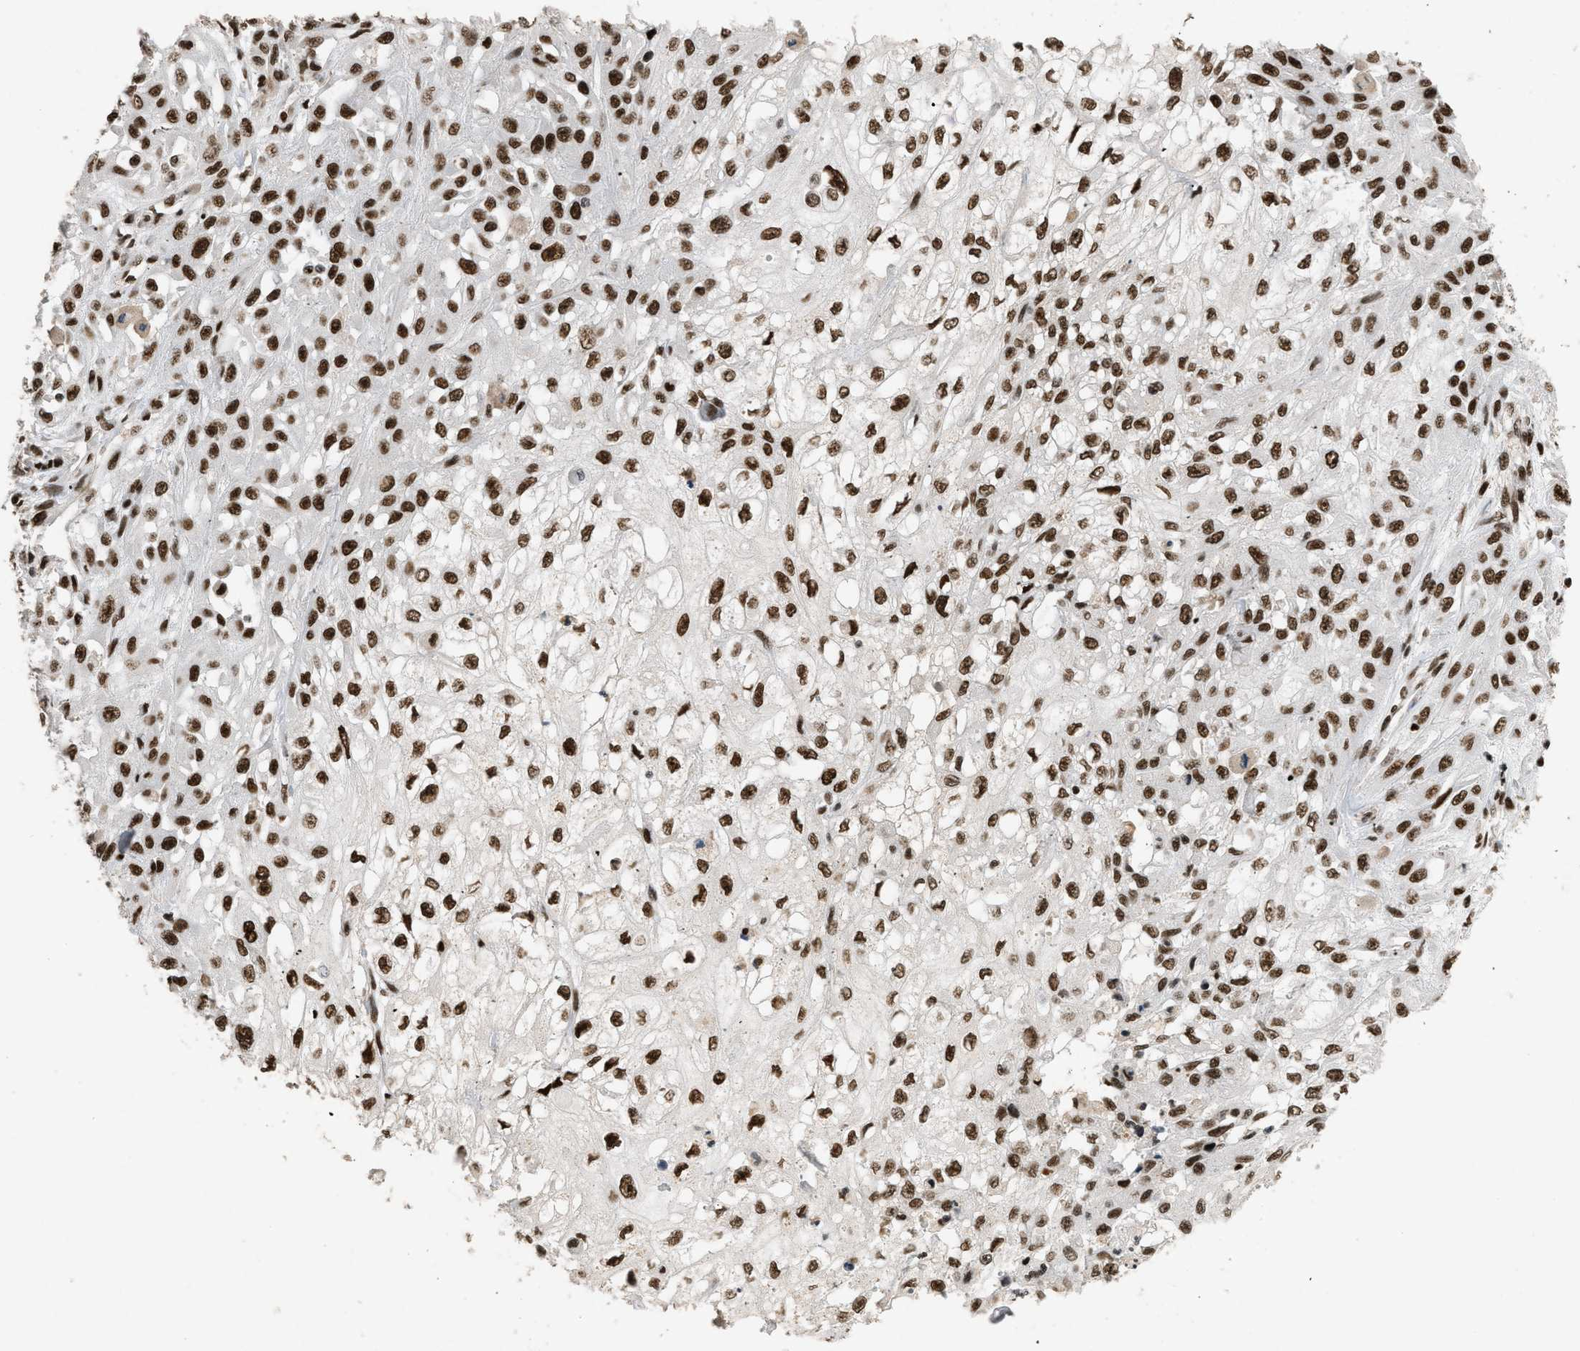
{"staining": {"intensity": "strong", "quantity": ">75%", "location": "nuclear"}, "tissue": "skin cancer", "cell_type": "Tumor cells", "image_type": "cancer", "snomed": [{"axis": "morphology", "description": "Squamous cell carcinoma, NOS"}, {"axis": "morphology", "description": "Squamous cell carcinoma, metastatic, NOS"}, {"axis": "topography", "description": "Skin"}, {"axis": "topography", "description": "Lymph node"}], "caption": "Metastatic squamous cell carcinoma (skin) stained with immunohistochemistry reveals strong nuclear positivity in approximately >75% of tumor cells. (DAB IHC with brightfield microscopy, high magnification).", "gene": "SMARCB1", "patient": {"sex": "male", "age": 75}}